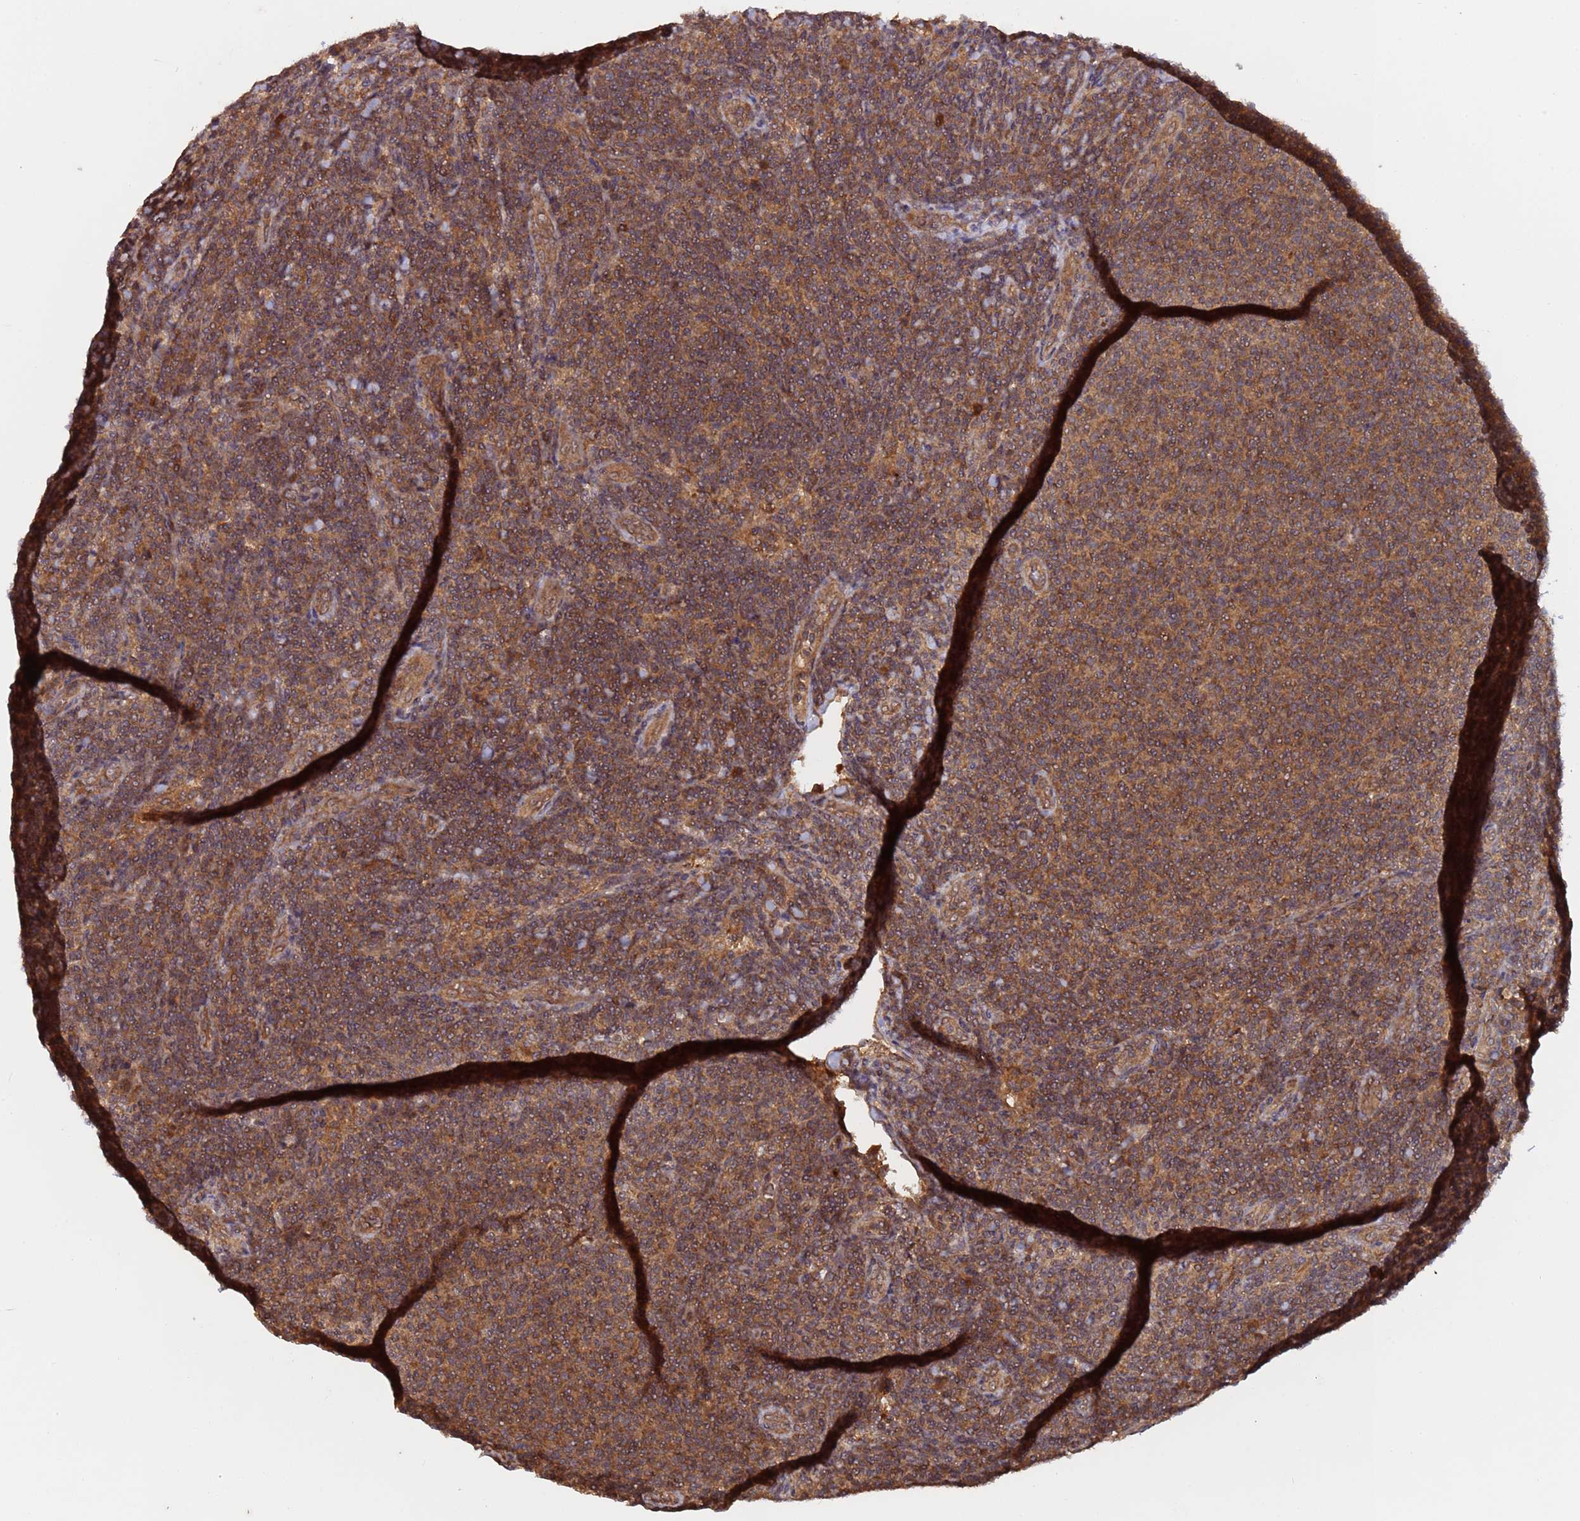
{"staining": {"intensity": "moderate", "quantity": ">75%", "location": "cytoplasmic/membranous"}, "tissue": "lymphoma", "cell_type": "Tumor cells", "image_type": "cancer", "snomed": [{"axis": "morphology", "description": "Malignant lymphoma, non-Hodgkin's type, Low grade"}, {"axis": "topography", "description": "Lymph node"}], "caption": "Immunohistochemical staining of lymphoma displays medium levels of moderate cytoplasmic/membranous expression in approximately >75% of tumor cells.", "gene": "ERI1", "patient": {"sex": "male", "age": 66}}